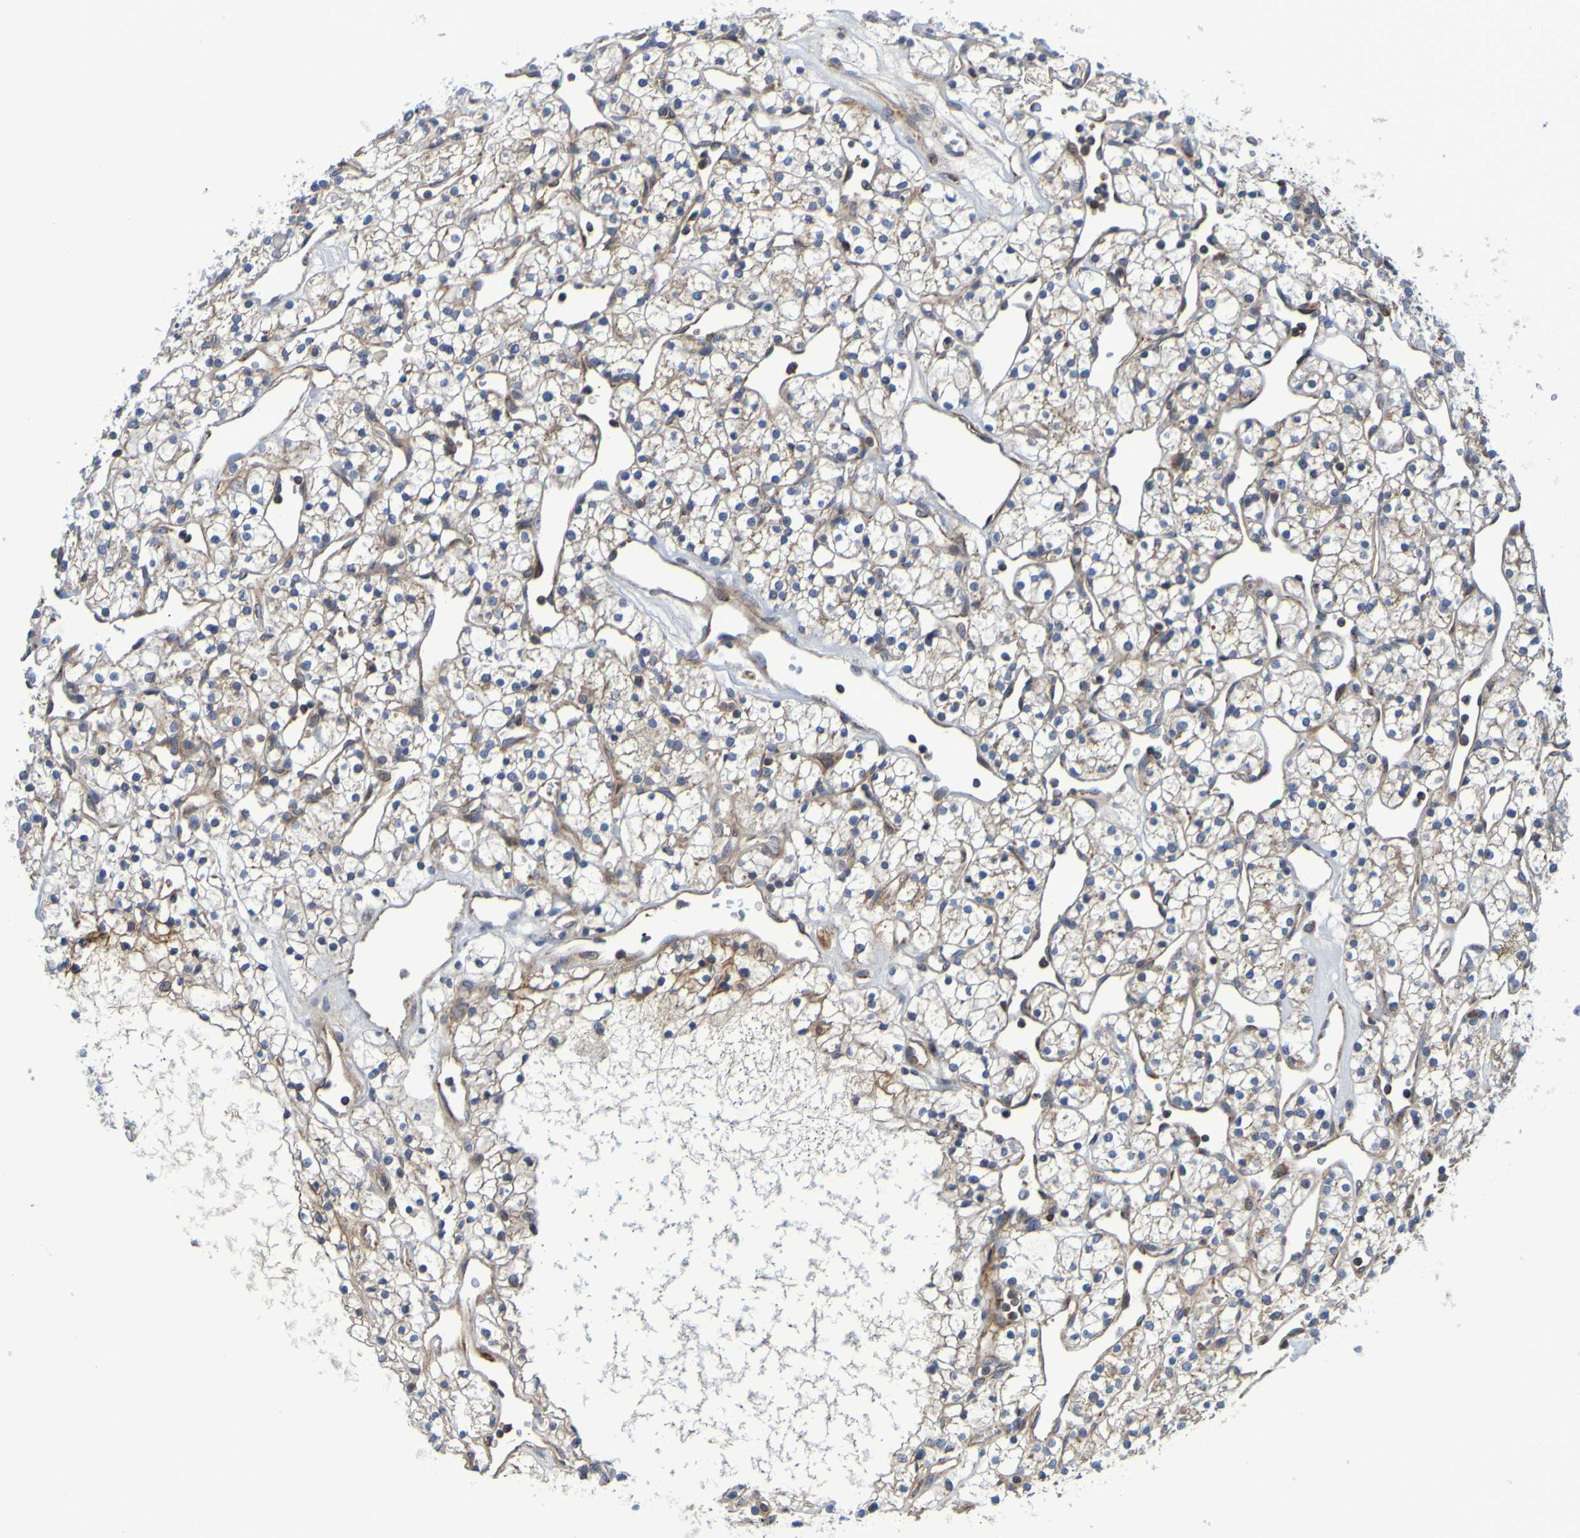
{"staining": {"intensity": "weak", "quantity": ">75%", "location": "cytoplasmic/membranous"}, "tissue": "renal cancer", "cell_type": "Tumor cells", "image_type": "cancer", "snomed": [{"axis": "morphology", "description": "Adenocarcinoma, NOS"}, {"axis": "topography", "description": "Kidney"}], "caption": "High-magnification brightfield microscopy of renal cancer (adenocarcinoma) stained with DAB (3,3'-diaminobenzidine) (brown) and counterstained with hematoxylin (blue). tumor cells exhibit weak cytoplasmic/membranous staining is seen in approximately>75% of cells.", "gene": "CCDC51", "patient": {"sex": "female", "age": 60}}